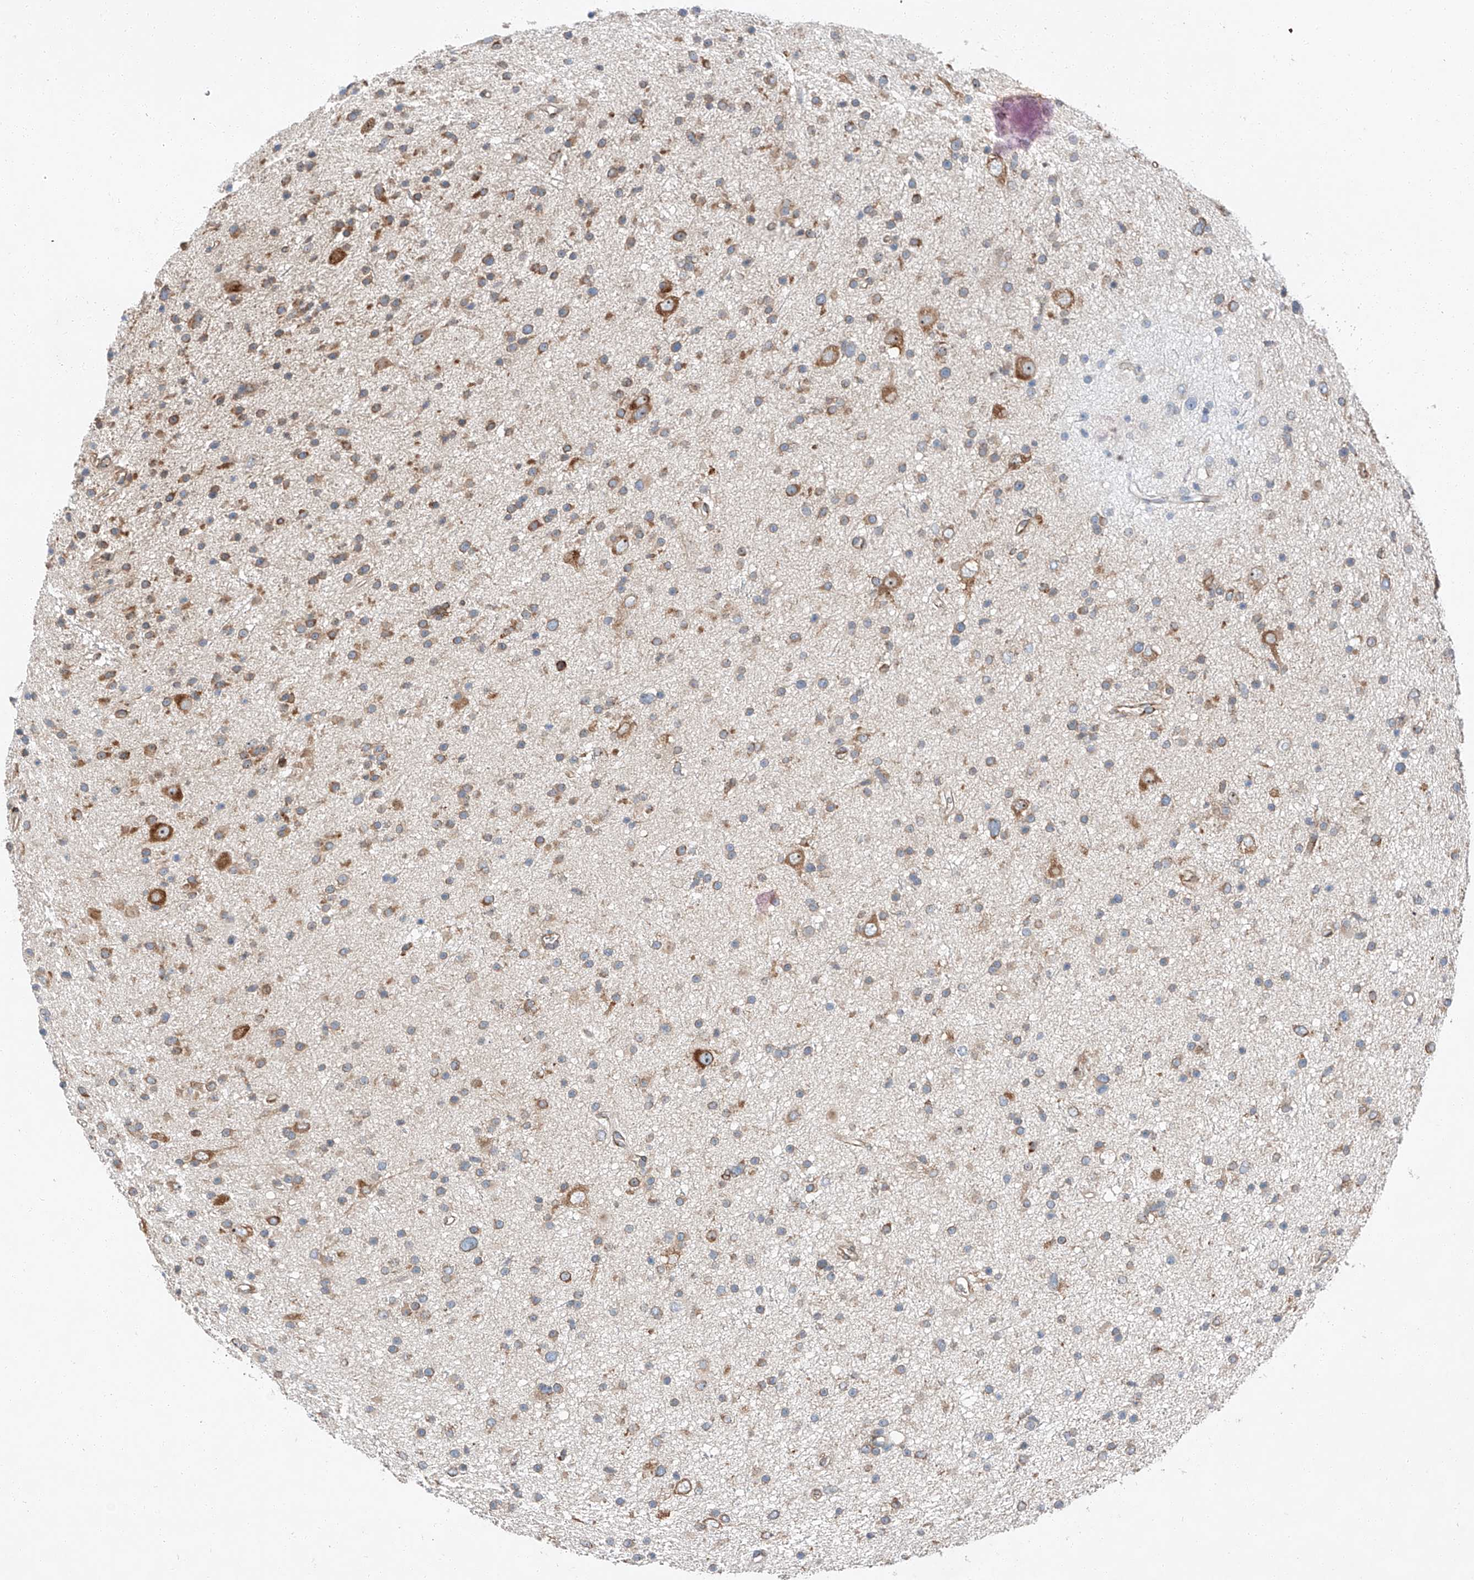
{"staining": {"intensity": "moderate", "quantity": ">75%", "location": "cytoplasmic/membranous"}, "tissue": "glioma", "cell_type": "Tumor cells", "image_type": "cancer", "snomed": [{"axis": "morphology", "description": "Glioma, malignant, Low grade"}, {"axis": "topography", "description": "Cerebral cortex"}], "caption": "Immunohistochemical staining of human low-grade glioma (malignant) displays moderate cytoplasmic/membranous protein expression in about >75% of tumor cells.", "gene": "ZC3H15", "patient": {"sex": "female", "age": 39}}